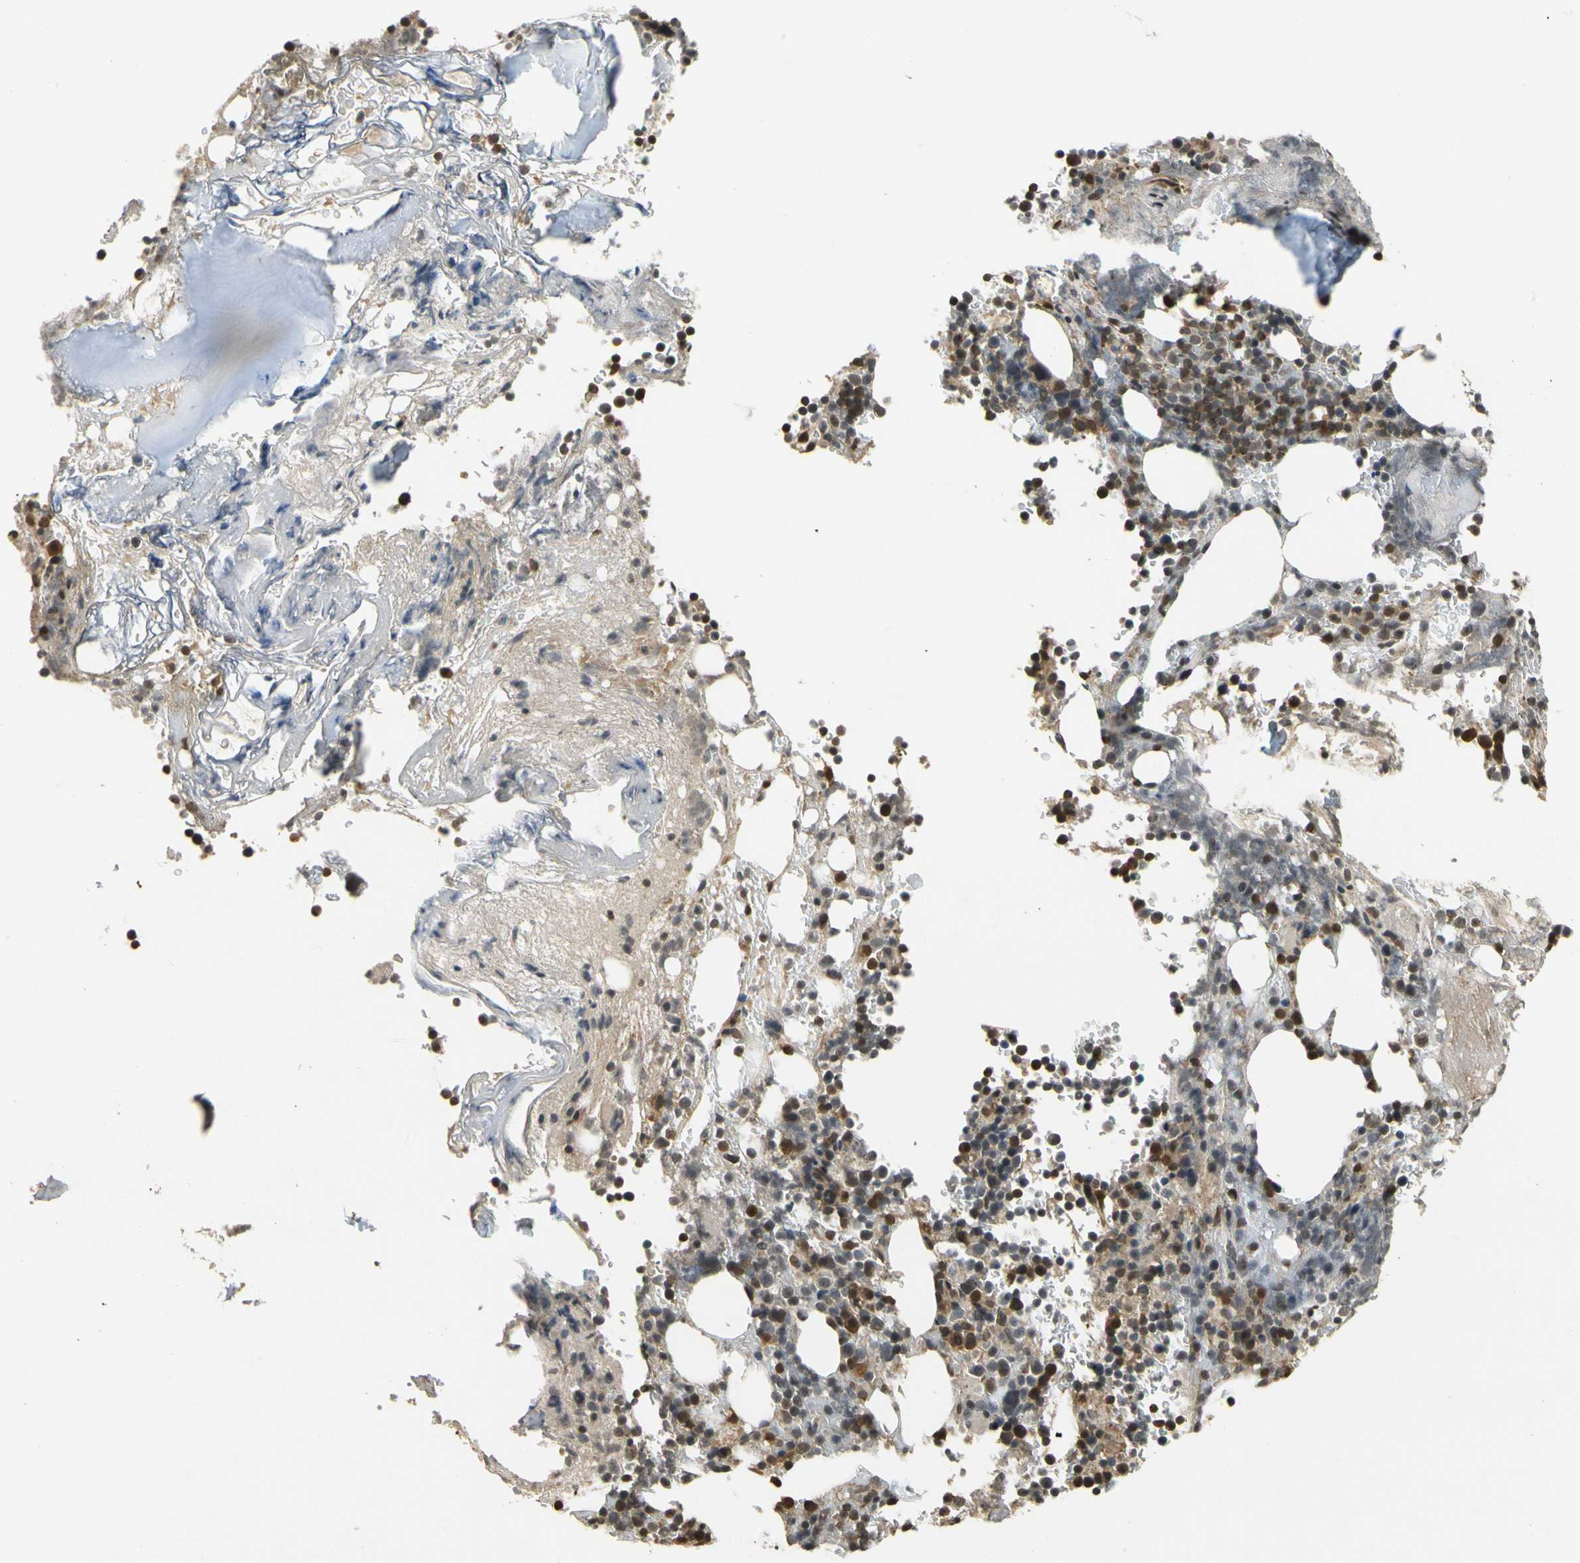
{"staining": {"intensity": "moderate", "quantity": "25%-75%", "location": "nuclear"}, "tissue": "bone marrow", "cell_type": "Hematopoietic cells", "image_type": "normal", "snomed": [{"axis": "morphology", "description": "Normal tissue, NOS"}, {"axis": "topography", "description": "Bone marrow"}], "caption": "This histopathology image shows immunohistochemistry (IHC) staining of benign bone marrow, with medium moderate nuclear staining in approximately 25%-75% of hematopoietic cells.", "gene": "SOD1", "patient": {"sex": "female", "age": 73}}